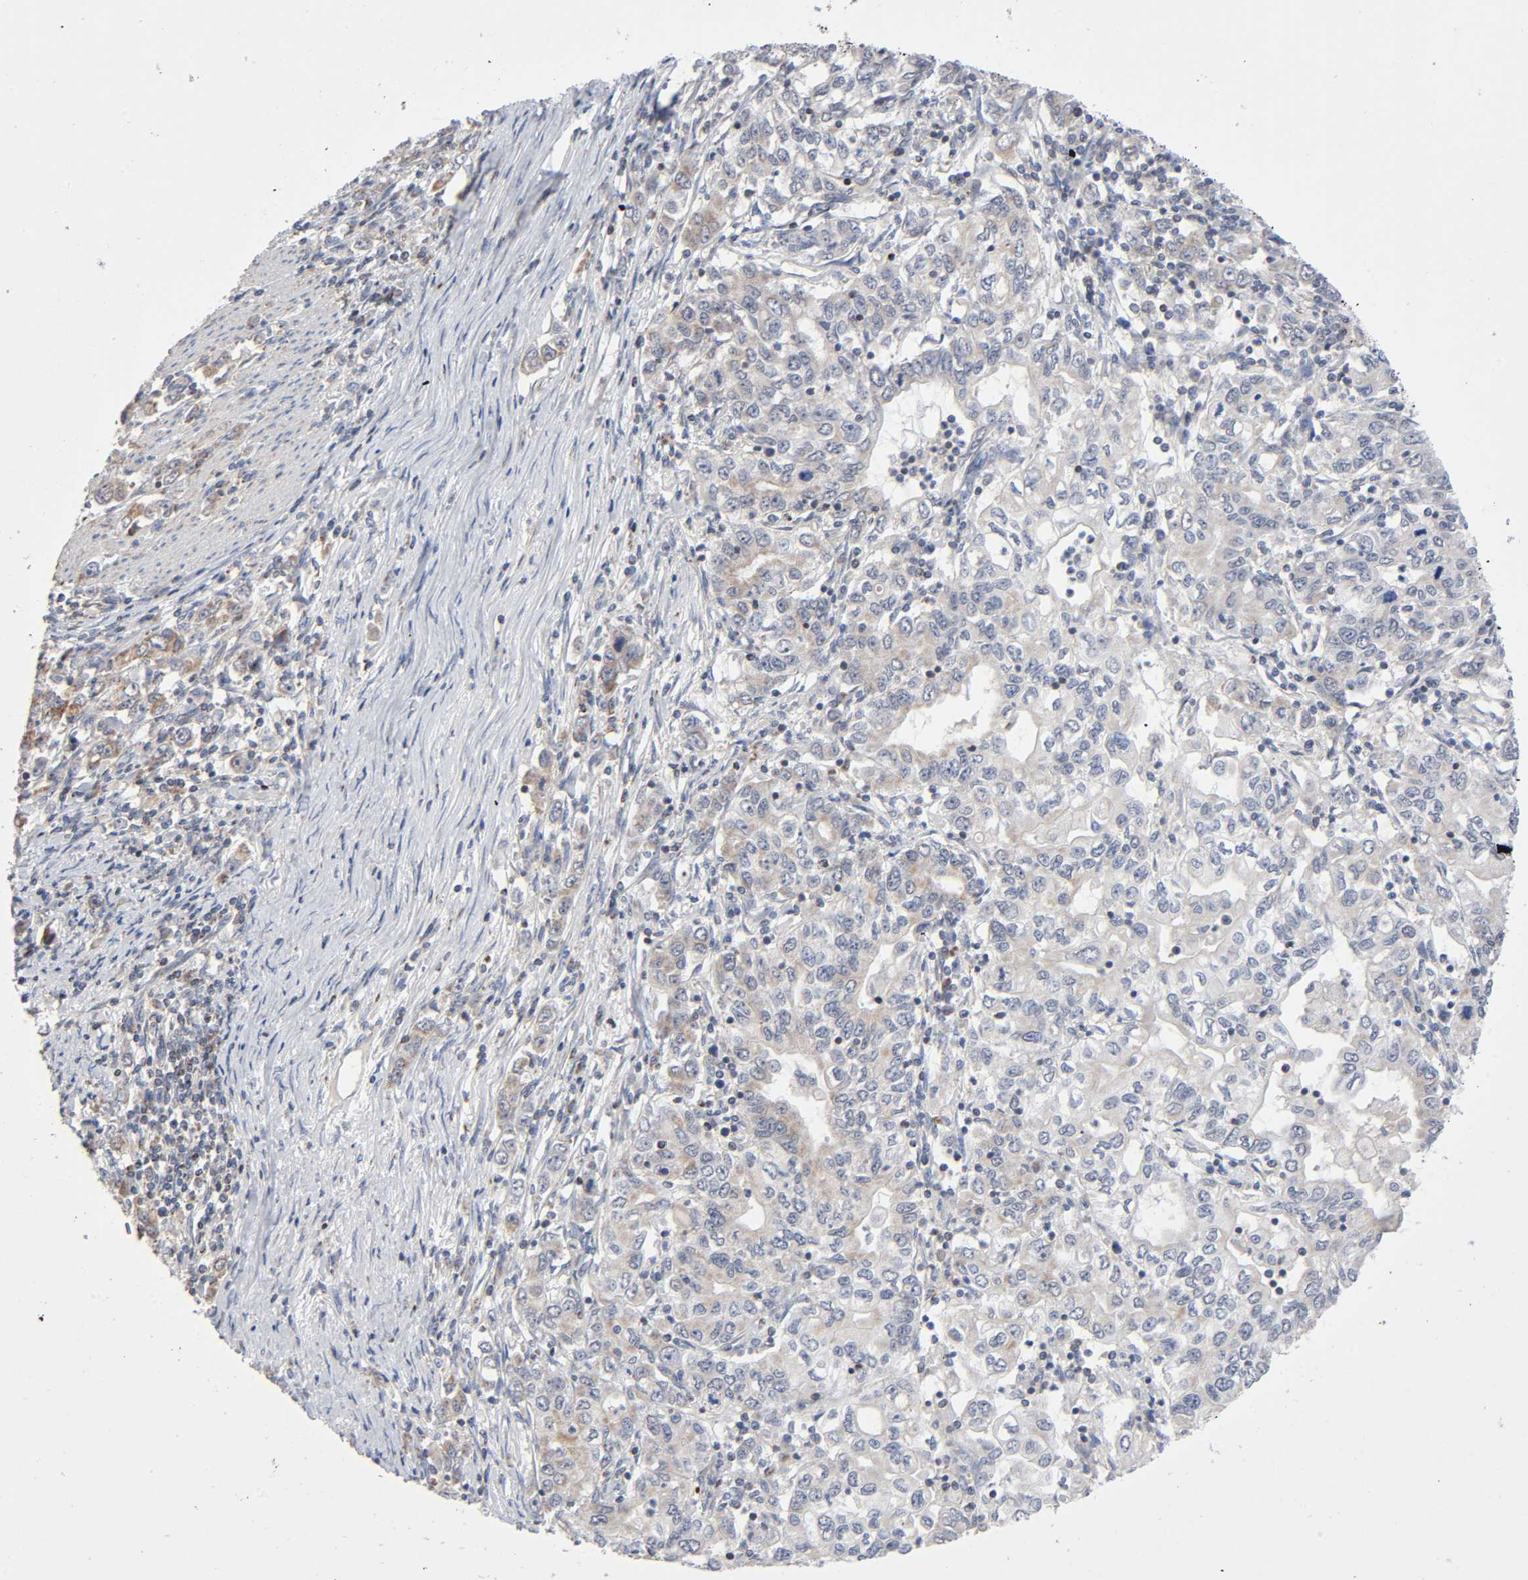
{"staining": {"intensity": "weak", "quantity": ">75%", "location": "cytoplasmic/membranous"}, "tissue": "stomach cancer", "cell_type": "Tumor cells", "image_type": "cancer", "snomed": [{"axis": "morphology", "description": "Adenocarcinoma, NOS"}, {"axis": "topography", "description": "Stomach, lower"}], "caption": "Stomach cancer stained with a brown dye shows weak cytoplasmic/membranous positive positivity in approximately >75% of tumor cells.", "gene": "SYT16", "patient": {"sex": "female", "age": 72}}